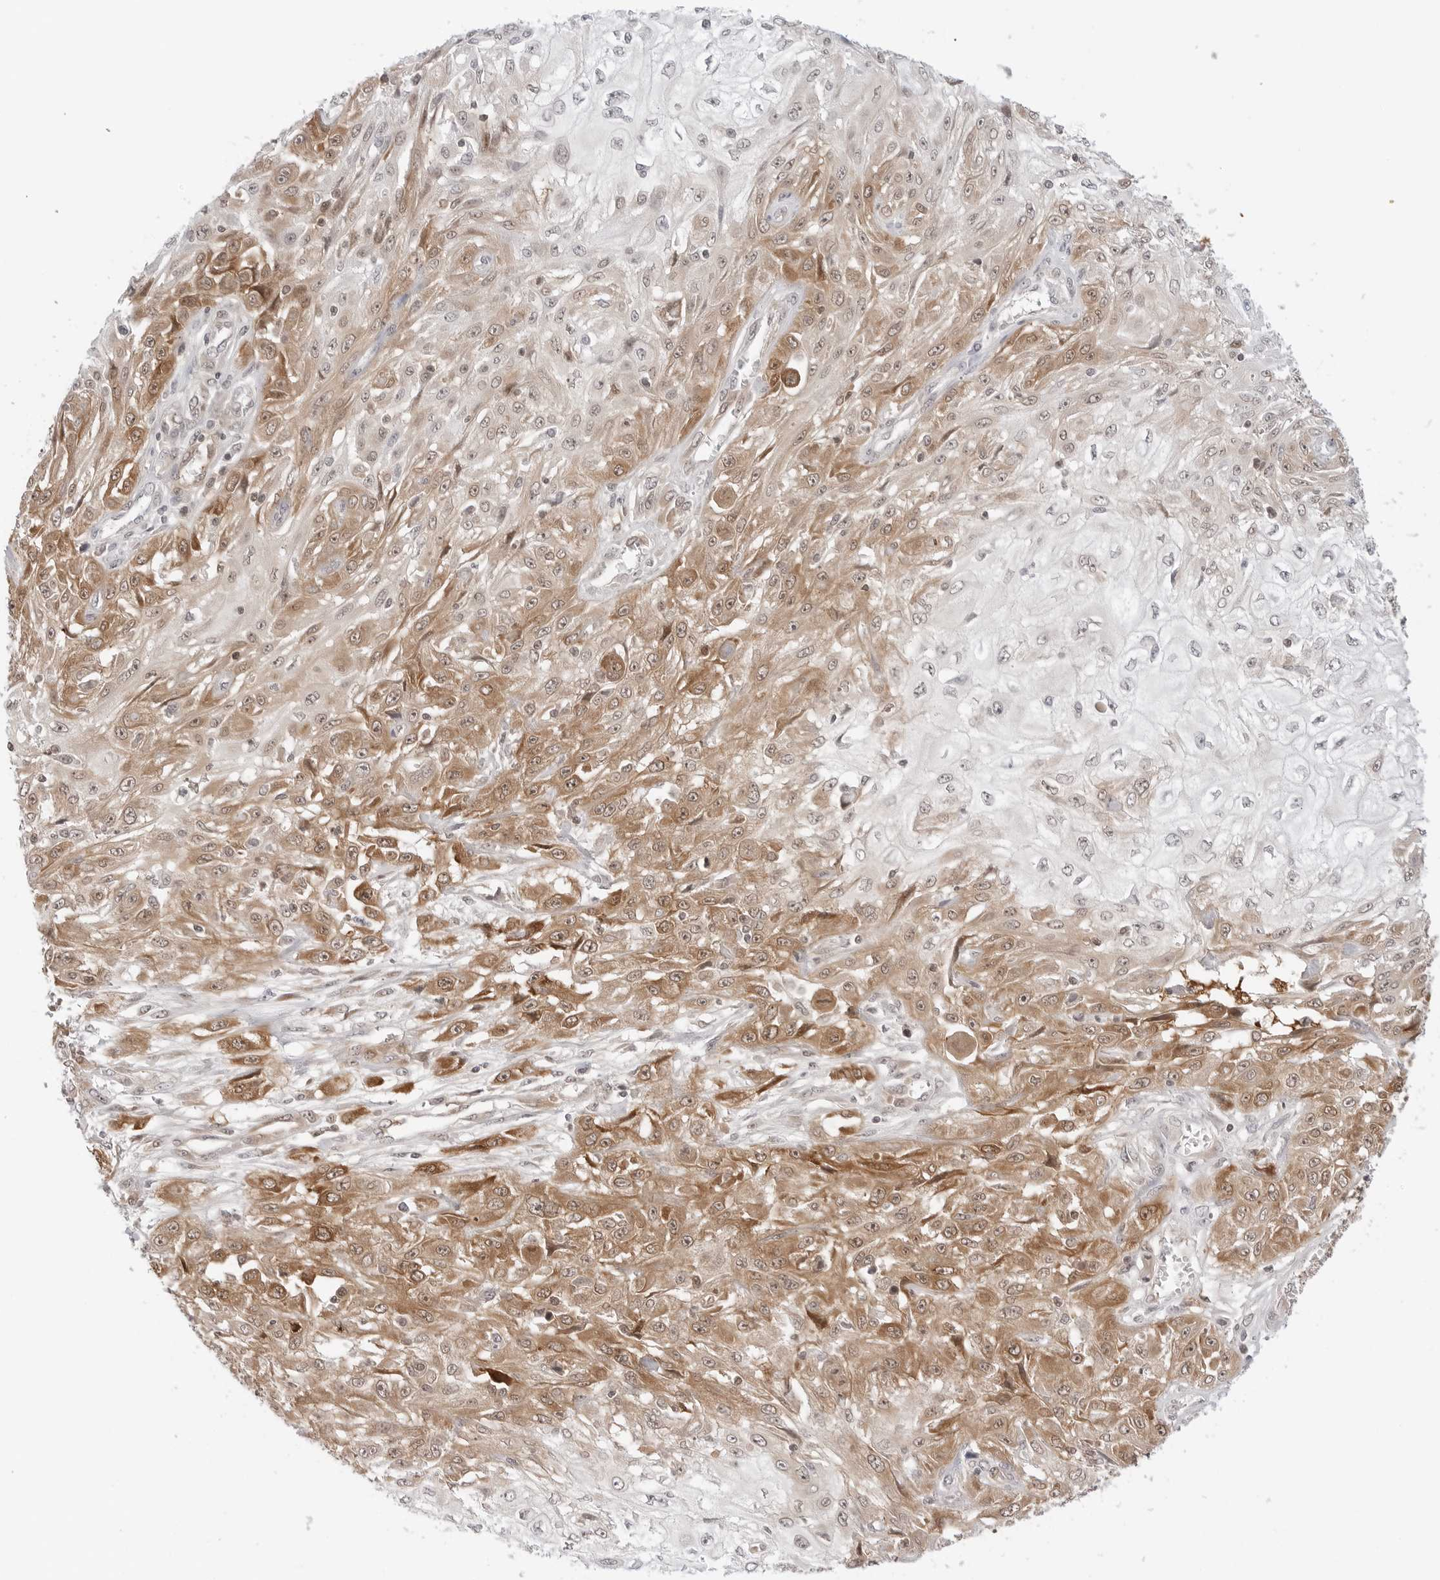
{"staining": {"intensity": "moderate", "quantity": ">75%", "location": "cytoplasmic/membranous,nuclear"}, "tissue": "skin cancer", "cell_type": "Tumor cells", "image_type": "cancer", "snomed": [{"axis": "morphology", "description": "Squamous cell carcinoma, NOS"}, {"axis": "morphology", "description": "Squamous cell carcinoma, metastatic, NOS"}, {"axis": "topography", "description": "Skin"}, {"axis": "topography", "description": "Lymph node"}], "caption": "An immunohistochemistry micrograph of neoplastic tissue is shown. Protein staining in brown labels moderate cytoplasmic/membranous and nuclear positivity in metastatic squamous cell carcinoma (skin) within tumor cells.", "gene": "NUDC", "patient": {"sex": "male", "age": 75}}